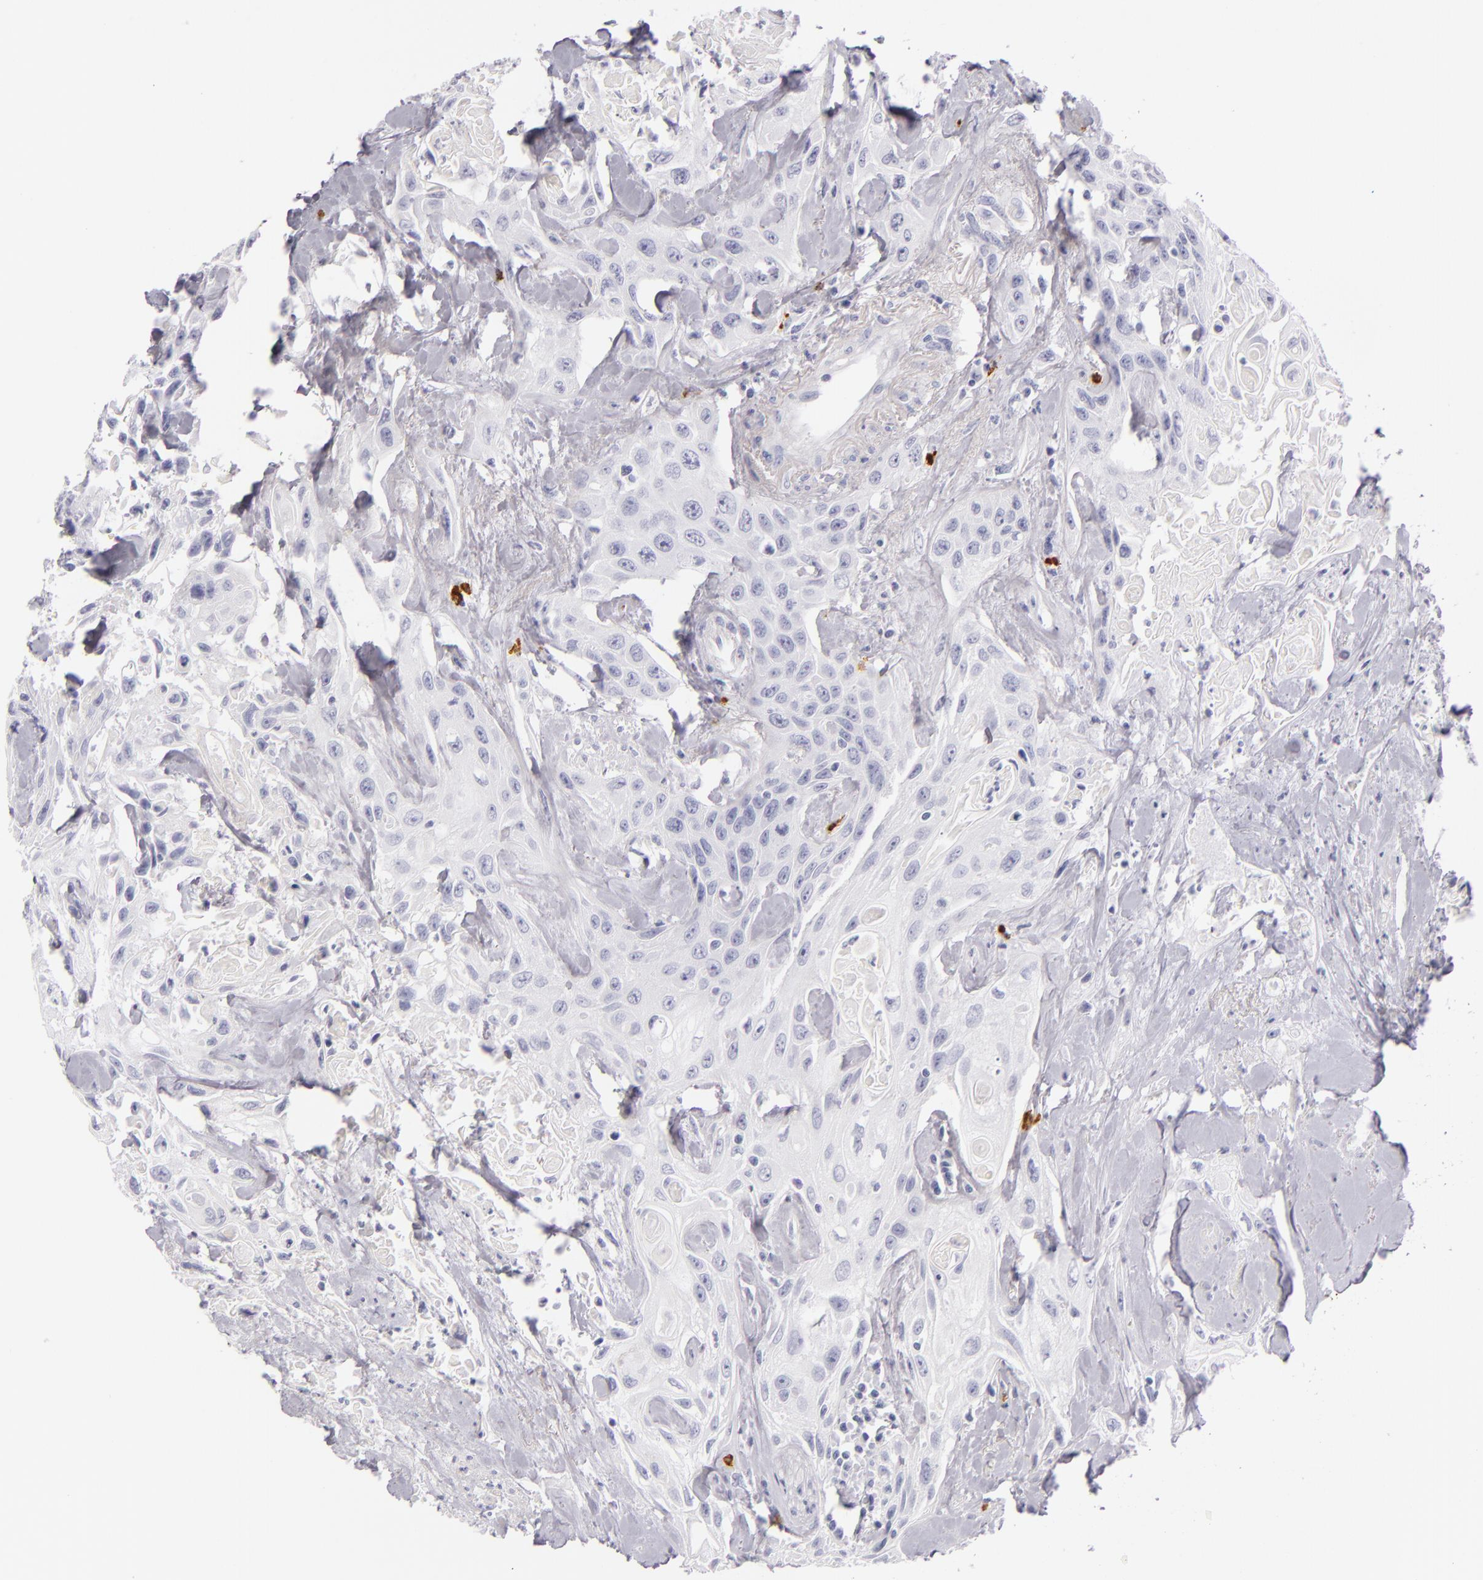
{"staining": {"intensity": "negative", "quantity": "none", "location": "none"}, "tissue": "urothelial cancer", "cell_type": "Tumor cells", "image_type": "cancer", "snomed": [{"axis": "morphology", "description": "Urothelial carcinoma, High grade"}, {"axis": "topography", "description": "Urinary bladder"}], "caption": "Image shows no significant protein expression in tumor cells of high-grade urothelial carcinoma.", "gene": "TPSD1", "patient": {"sex": "female", "age": 84}}